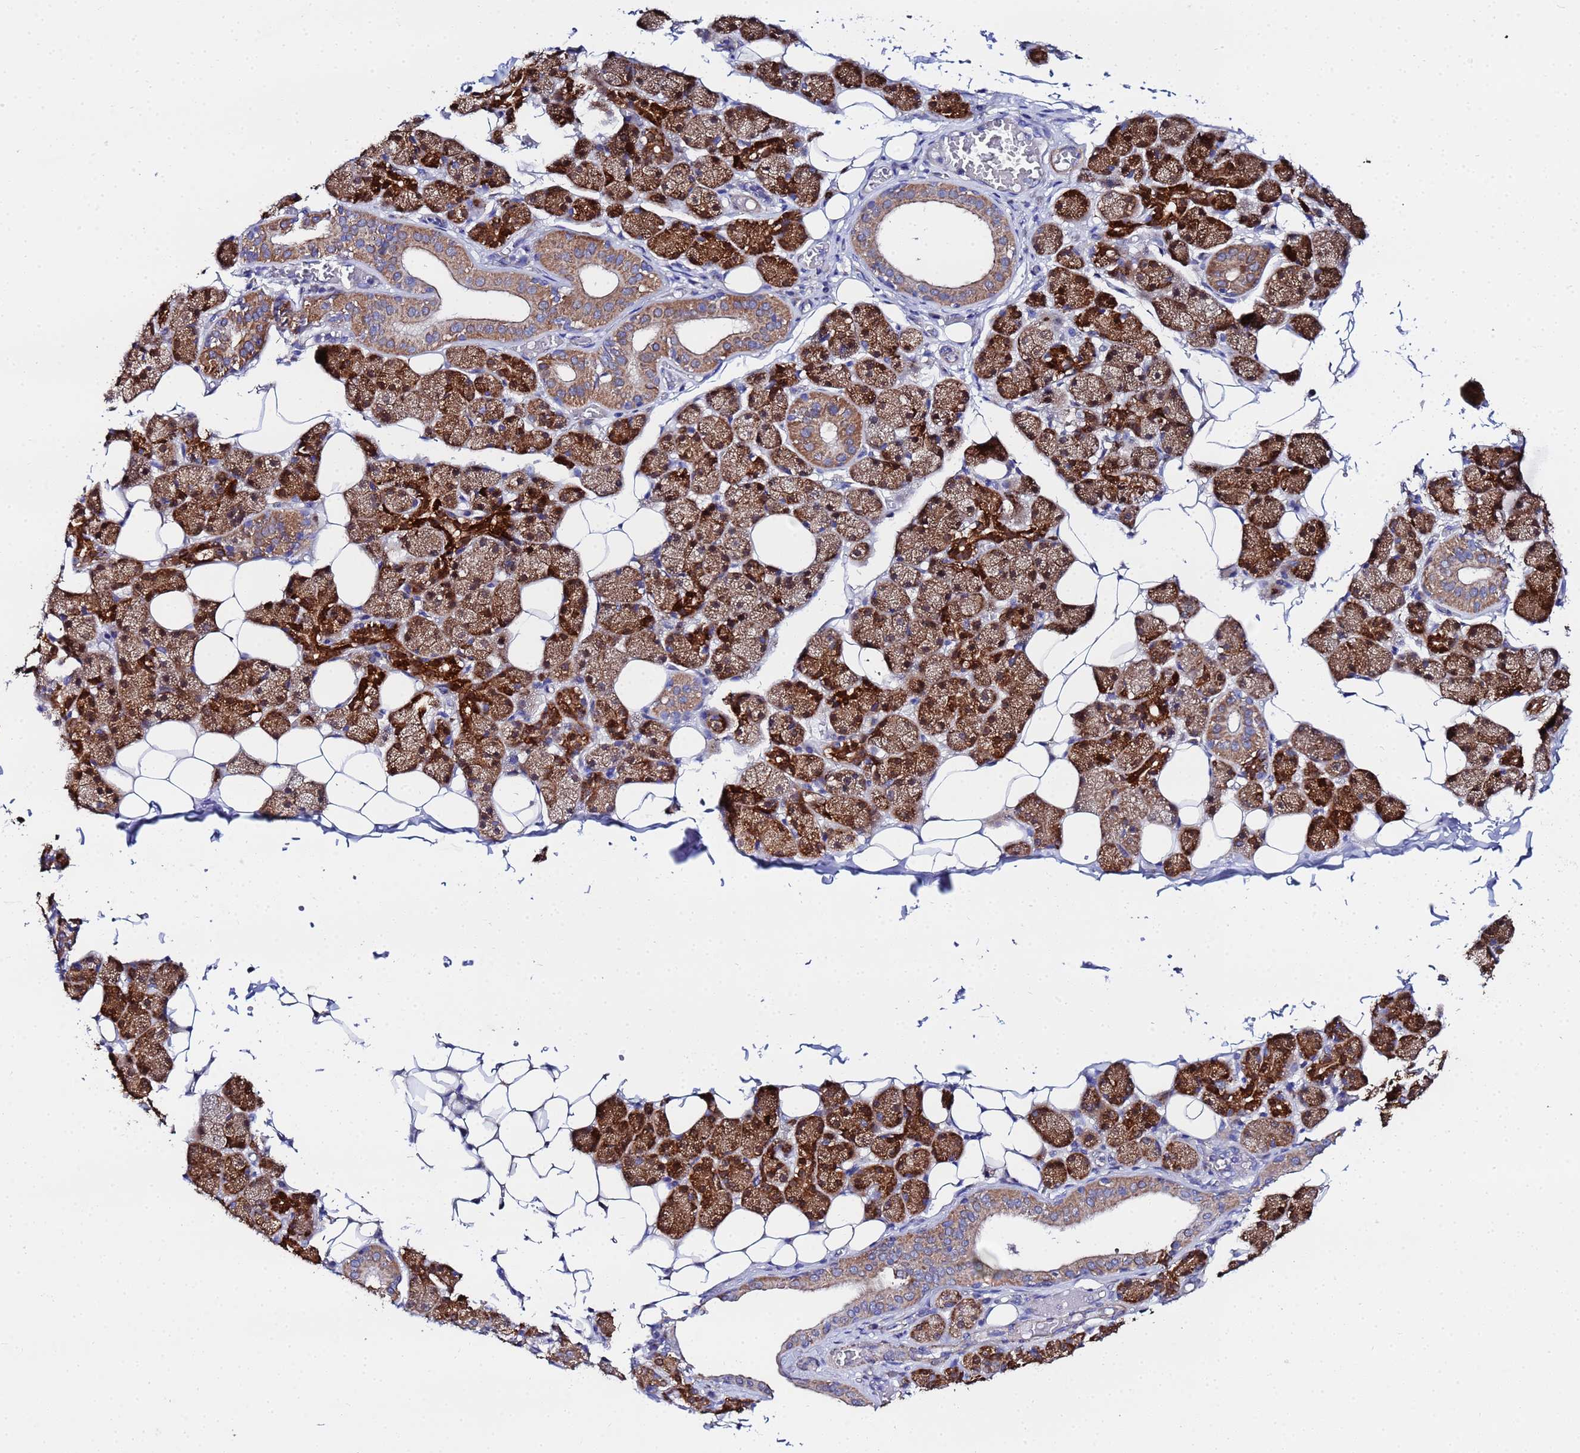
{"staining": {"intensity": "strong", "quantity": ">75%", "location": "cytoplasmic/membranous,nuclear"}, "tissue": "salivary gland", "cell_type": "Glandular cells", "image_type": "normal", "snomed": [{"axis": "morphology", "description": "Normal tissue, NOS"}, {"axis": "topography", "description": "Salivary gland"}], "caption": "An immunohistochemistry image of benign tissue is shown. Protein staining in brown highlights strong cytoplasmic/membranous,nuclear positivity in salivary gland within glandular cells. The staining was performed using DAB (3,3'-diaminobenzidine) to visualize the protein expression in brown, while the nuclei were stained in blue with hematoxylin (Magnification: 20x).", "gene": "FAHD2A", "patient": {"sex": "female", "age": 33}}